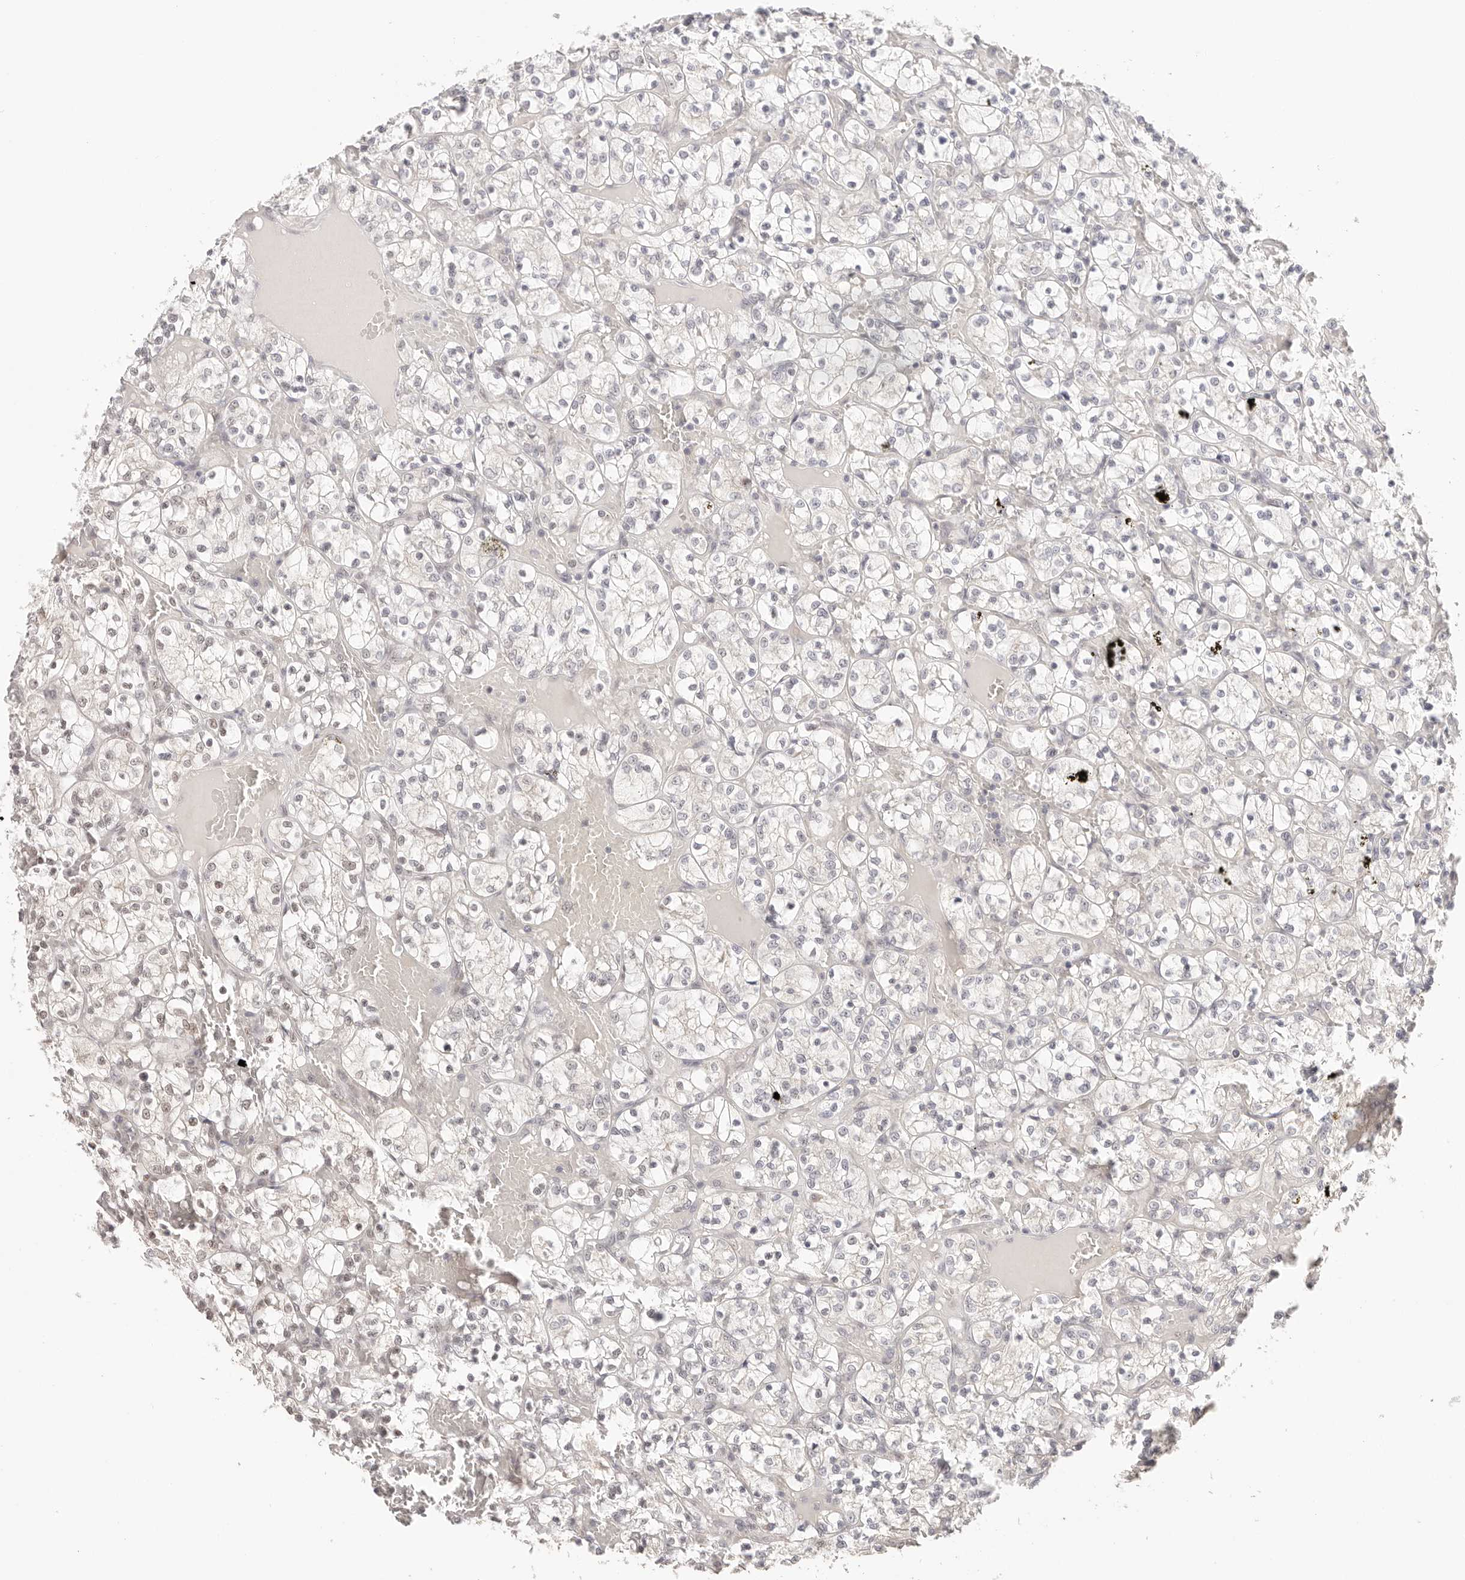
{"staining": {"intensity": "moderate", "quantity": "<25%", "location": "nuclear"}, "tissue": "renal cancer", "cell_type": "Tumor cells", "image_type": "cancer", "snomed": [{"axis": "morphology", "description": "Adenocarcinoma, NOS"}, {"axis": "topography", "description": "Kidney"}], "caption": "The micrograph shows a brown stain indicating the presence of a protein in the nuclear of tumor cells in renal adenocarcinoma.", "gene": "RFC3", "patient": {"sex": "female", "age": 69}}